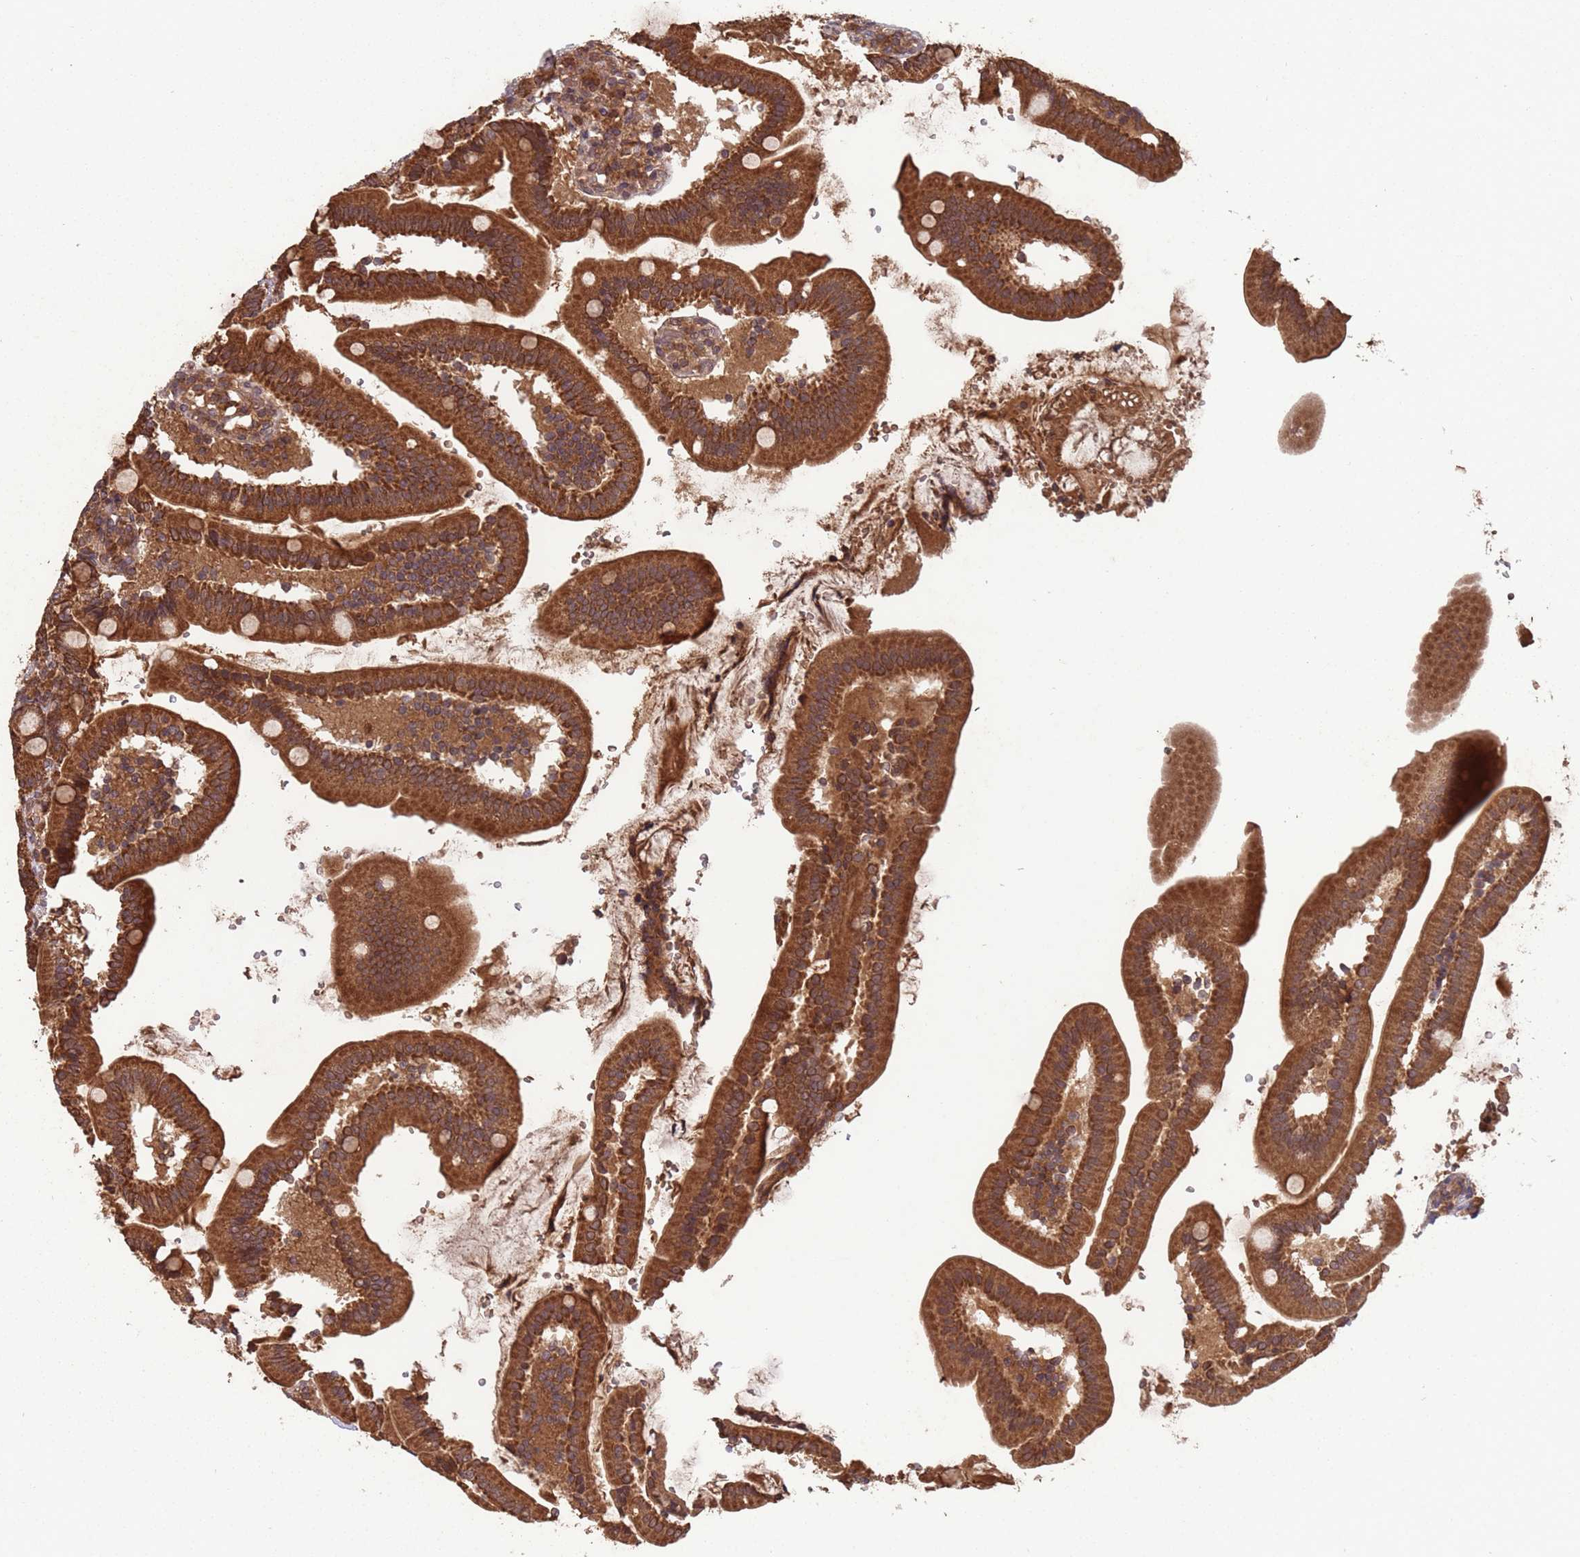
{"staining": {"intensity": "strong", "quantity": ">75%", "location": "cytoplasmic/membranous"}, "tissue": "duodenum", "cell_type": "Glandular cells", "image_type": "normal", "snomed": [{"axis": "morphology", "description": "Normal tissue, NOS"}, {"axis": "topography", "description": "Duodenum"}], "caption": "Immunohistochemistry (IHC) staining of benign duodenum, which displays high levels of strong cytoplasmic/membranous expression in approximately >75% of glandular cells indicating strong cytoplasmic/membranous protein staining. The staining was performed using DAB (3,3'-diaminobenzidine) (brown) for protein detection and nuclei were counterstained in hematoxylin (blue).", "gene": "ERI1", "patient": {"sex": "female", "age": 67}}